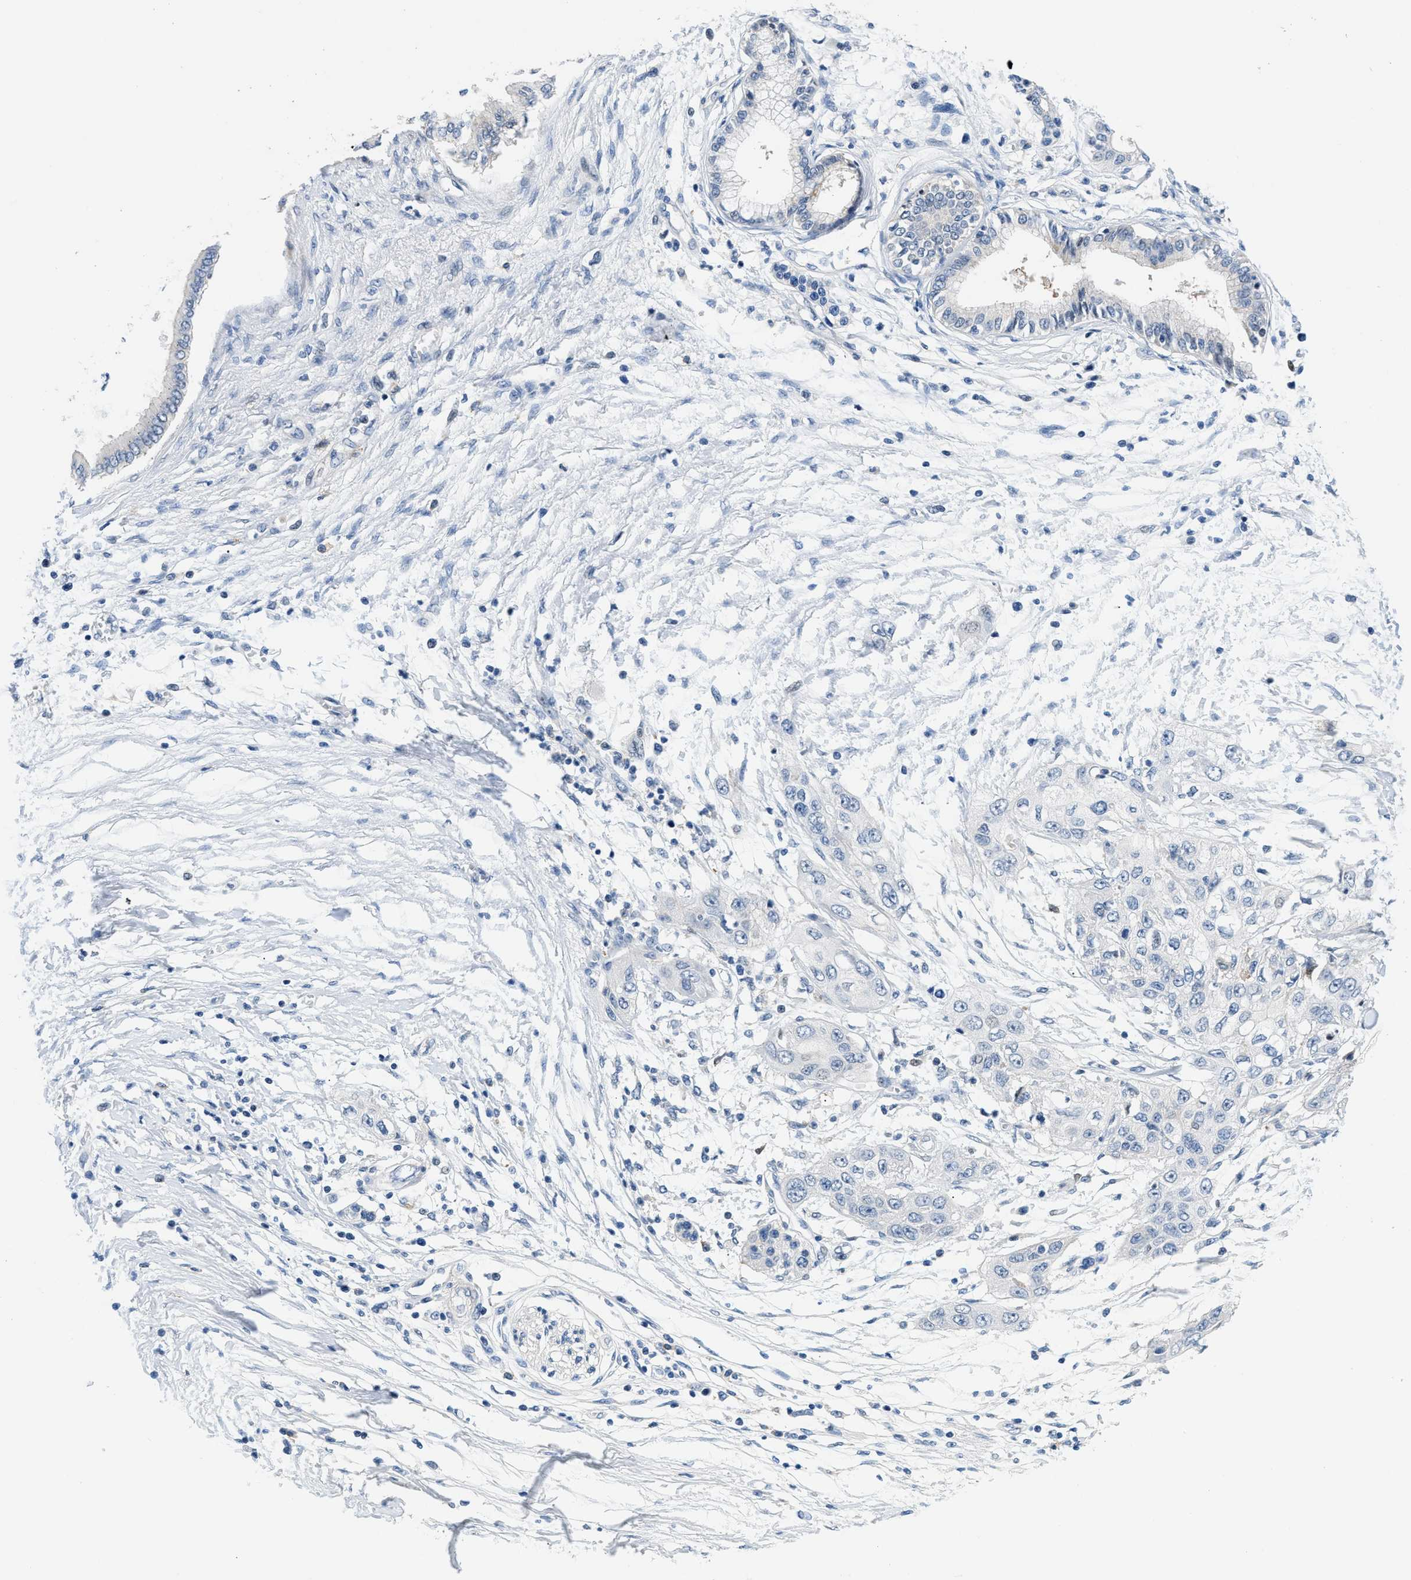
{"staining": {"intensity": "negative", "quantity": "none", "location": "none"}, "tissue": "pancreatic cancer", "cell_type": "Tumor cells", "image_type": "cancer", "snomed": [{"axis": "morphology", "description": "Adenocarcinoma, NOS"}, {"axis": "topography", "description": "Pancreas"}], "caption": "A micrograph of pancreatic cancer (adenocarcinoma) stained for a protein displays no brown staining in tumor cells.", "gene": "FDCSP", "patient": {"sex": "female", "age": 70}}